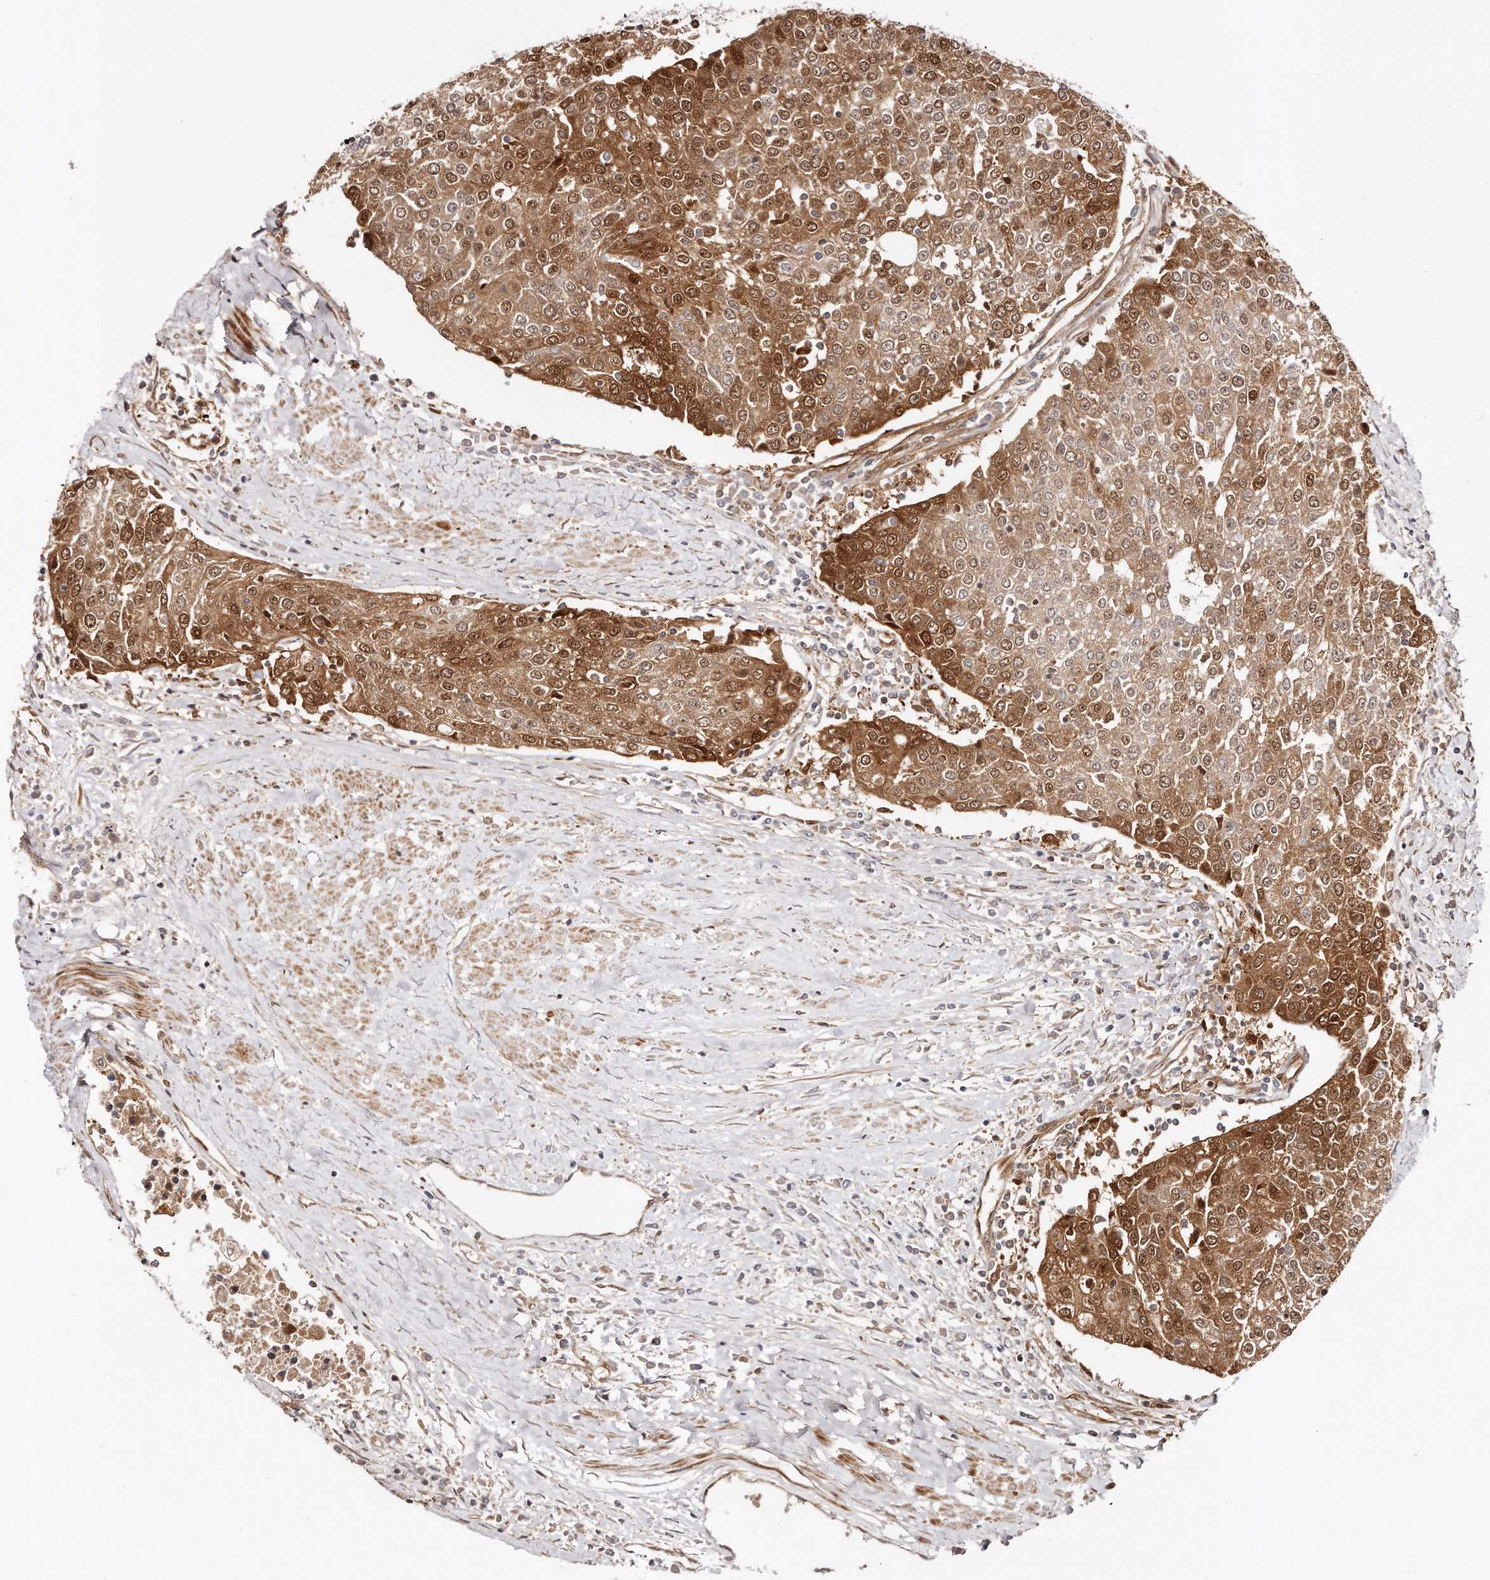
{"staining": {"intensity": "strong", "quantity": ">75%", "location": "cytoplasmic/membranous,nuclear"}, "tissue": "urothelial cancer", "cell_type": "Tumor cells", "image_type": "cancer", "snomed": [{"axis": "morphology", "description": "Urothelial carcinoma, High grade"}, {"axis": "topography", "description": "Urinary bladder"}], "caption": "High-grade urothelial carcinoma was stained to show a protein in brown. There is high levels of strong cytoplasmic/membranous and nuclear staining in approximately >75% of tumor cells.", "gene": "GBP4", "patient": {"sex": "female", "age": 85}}